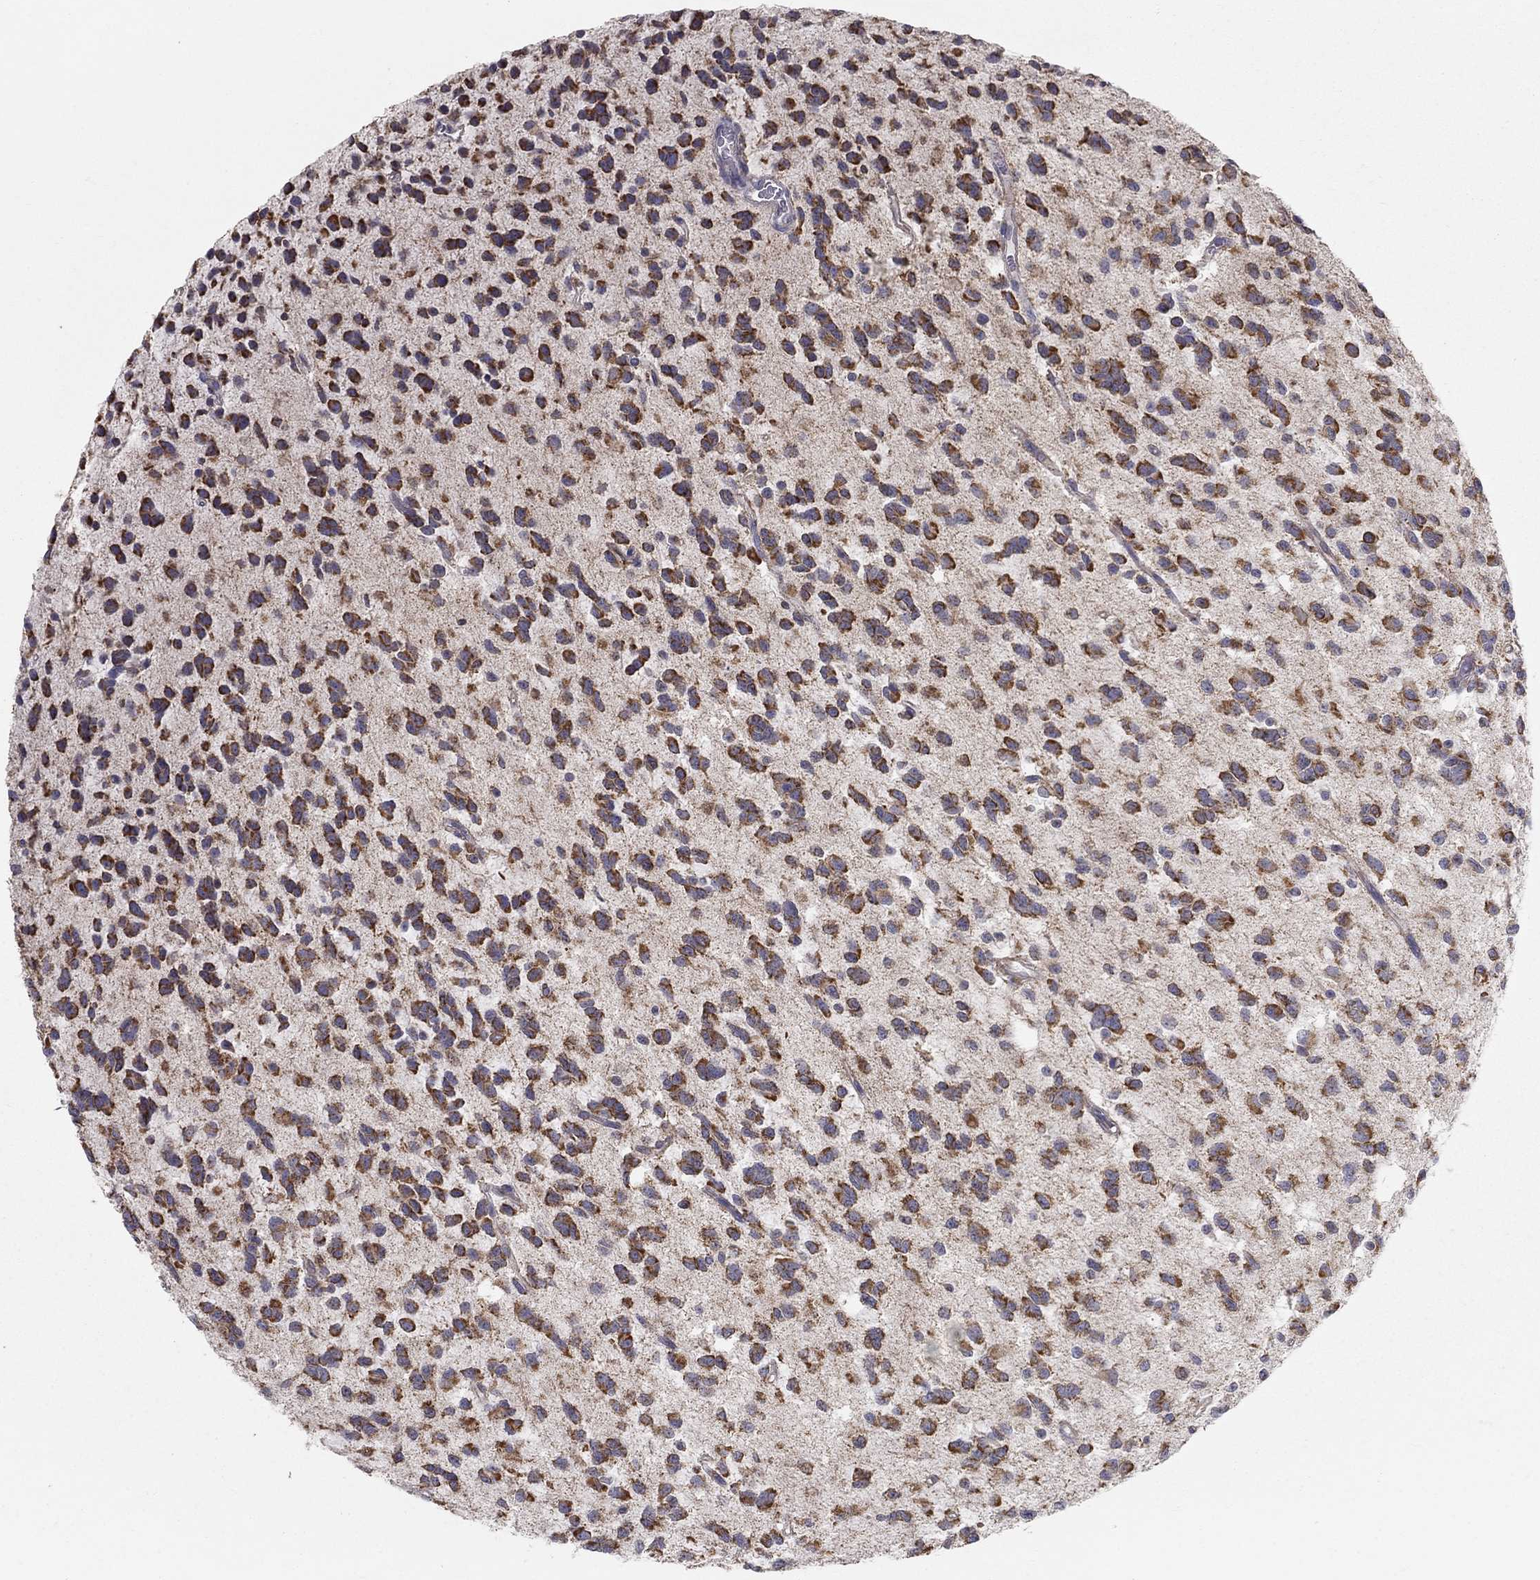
{"staining": {"intensity": "strong", "quantity": ">75%", "location": "cytoplasmic/membranous"}, "tissue": "glioma", "cell_type": "Tumor cells", "image_type": "cancer", "snomed": [{"axis": "morphology", "description": "Glioma, malignant, Low grade"}, {"axis": "topography", "description": "Brain"}], "caption": "Immunohistochemistry (IHC) photomicrograph of glioma stained for a protein (brown), which exhibits high levels of strong cytoplasmic/membranous staining in about >75% of tumor cells.", "gene": "PRDX4", "patient": {"sex": "female", "age": 45}}